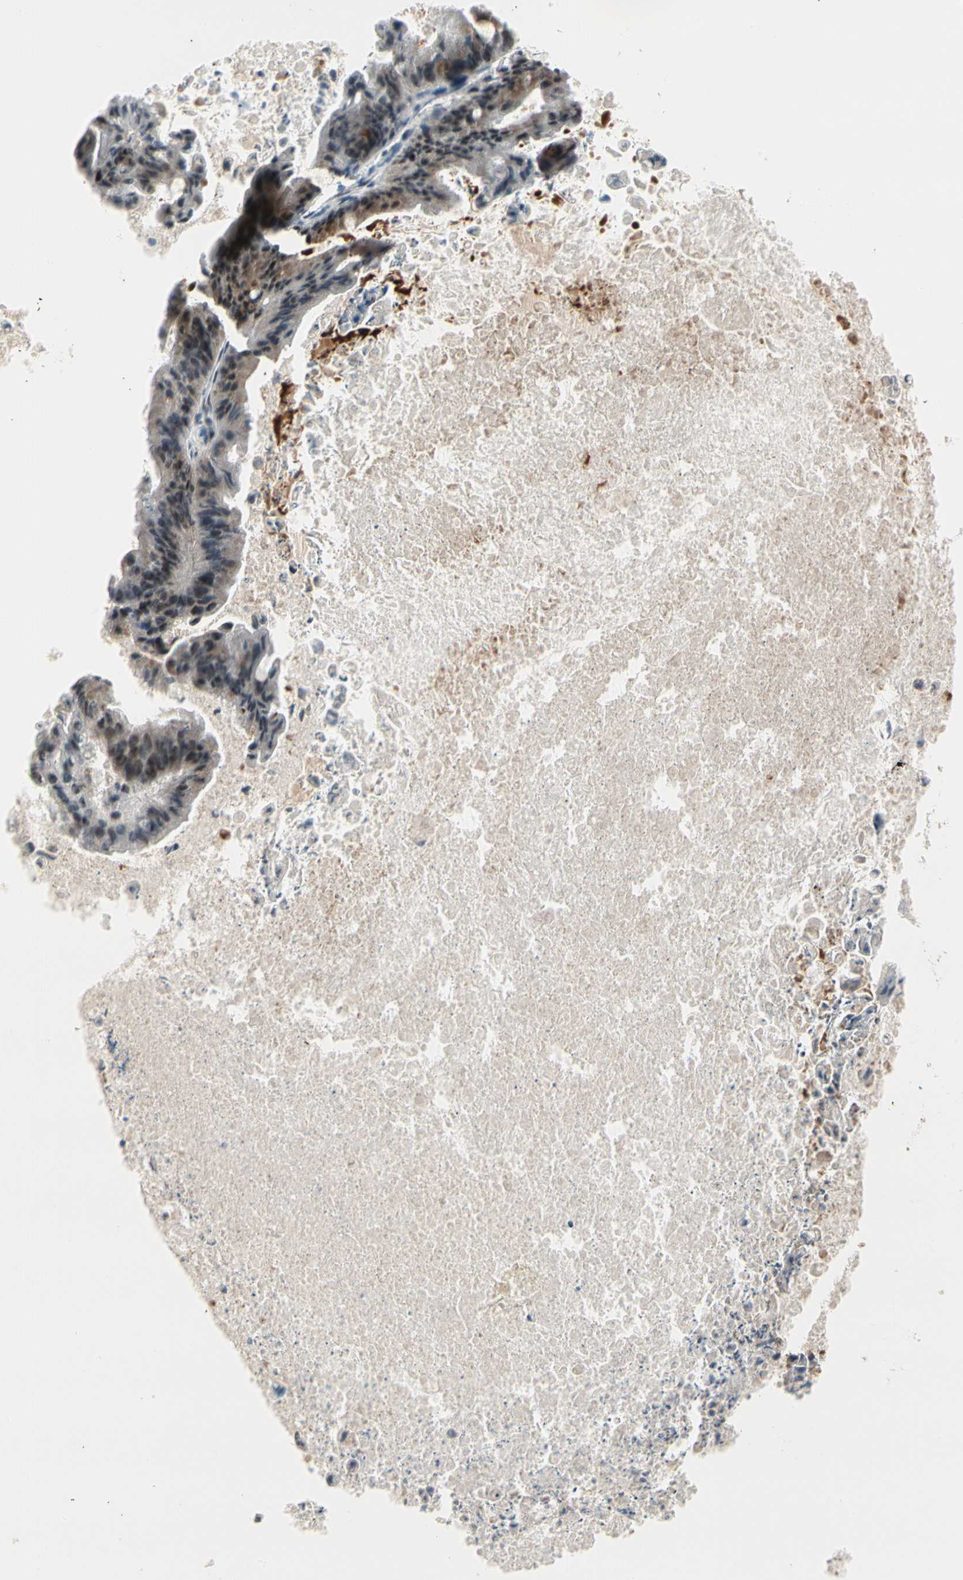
{"staining": {"intensity": "weak", "quantity": "25%-75%", "location": "cytoplasmic/membranous"}, "tissue": "ovarian cancer", "cell_type": "Tumor cells", "image_type": "cancer", "snomed": [{"axis": "morphology", "description": "Cystadenocarcinoma, mucinous, NOS"}, {"axis": "topography", "description": "Ovary"}], "caption": "IHC (DAB) staining of human ovarian cancer (mucinous cystadenocarcinoma) exhibits weak cytoplasmic/membranous protein positivity in approximately 25%-75% of tumor cells.", "gene": "SVBP", "patient": {"sex": "female", "age": 37}}